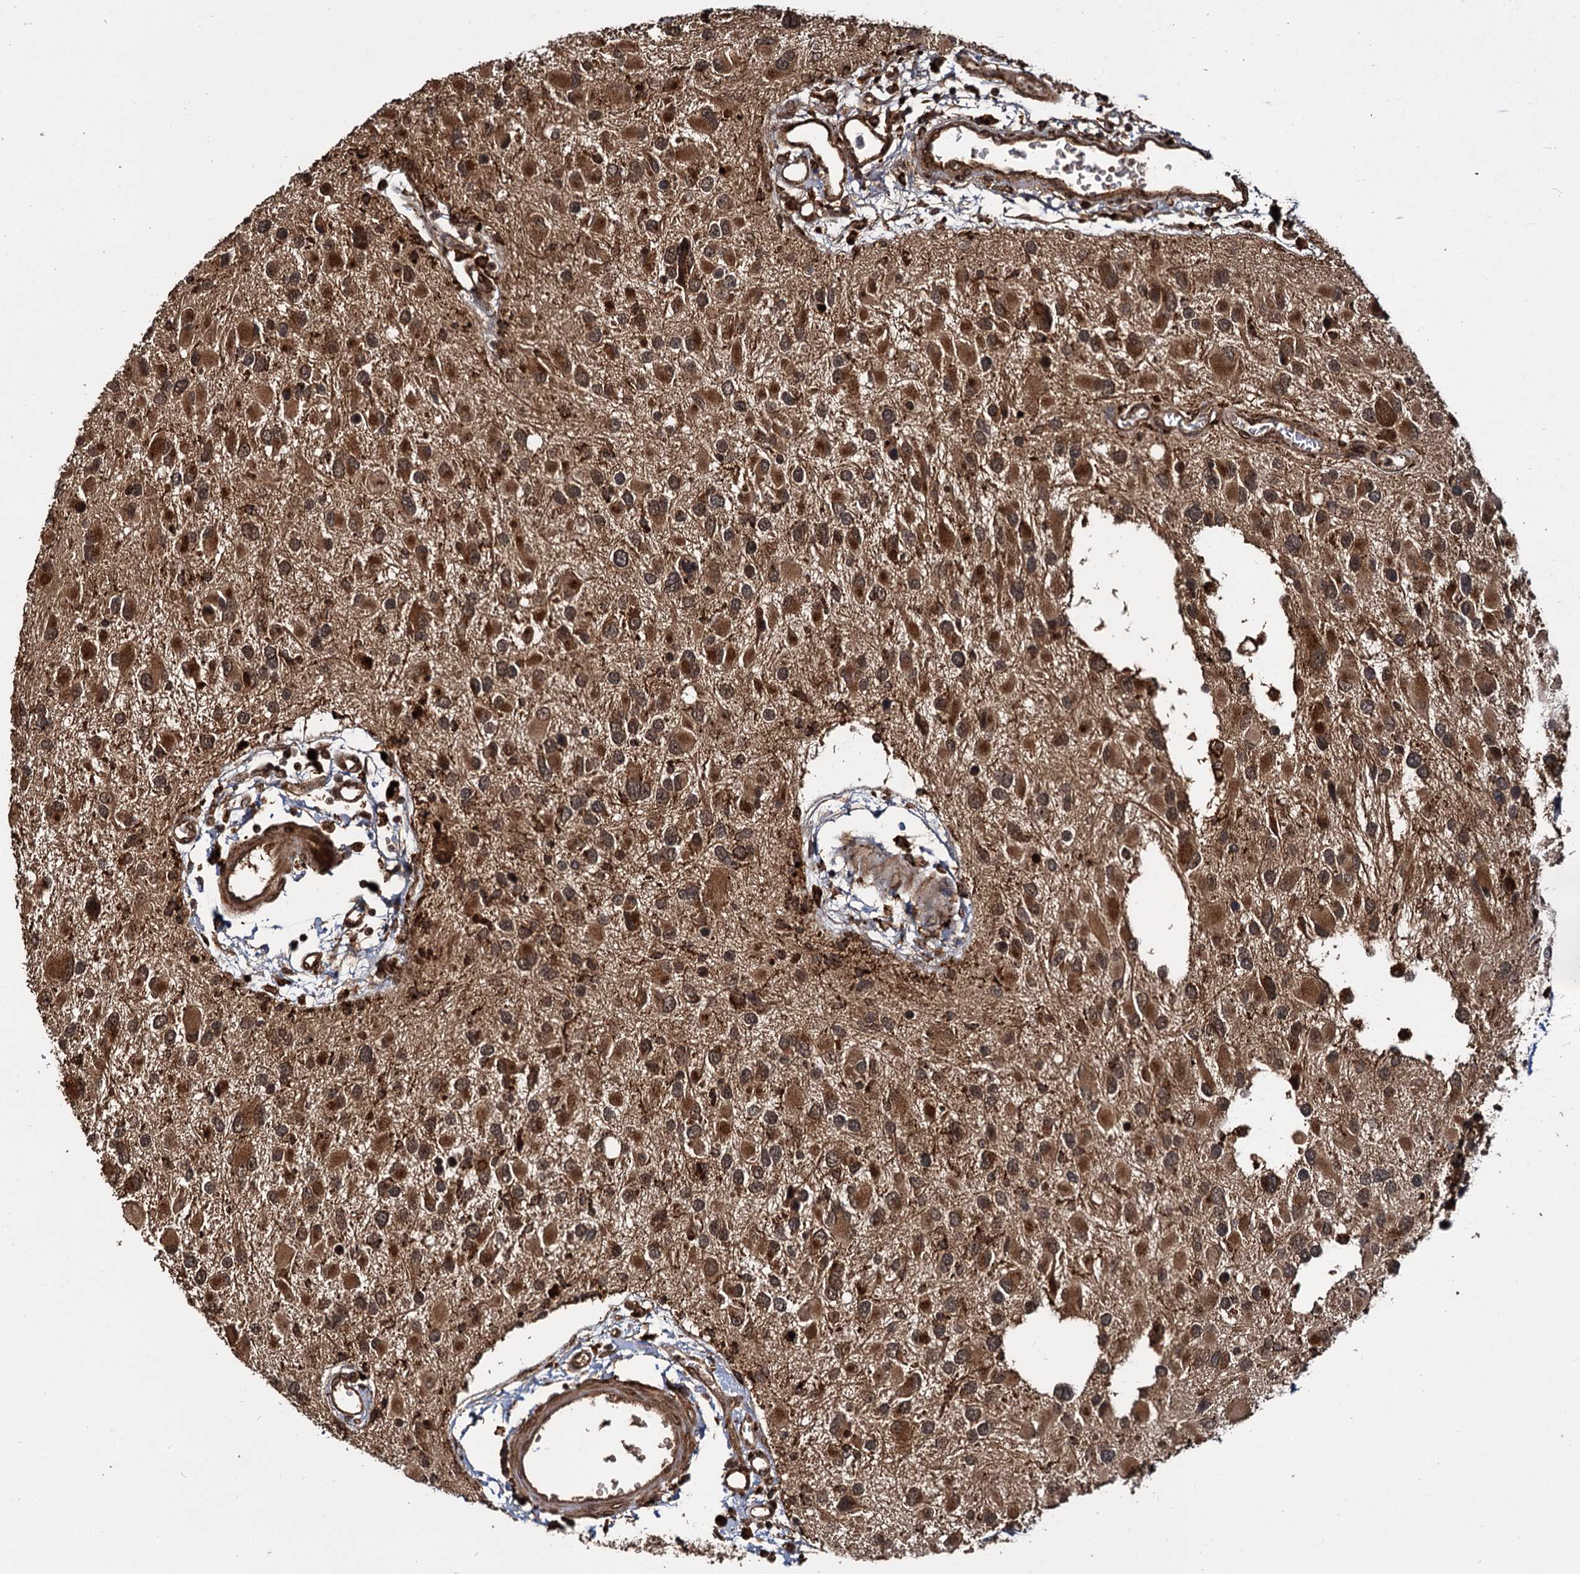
{"staining": {"intensity": "moderate", "quantity": ">75%", "location": "cytoplasmic/membranous,nuclear"}, "tissue": "glioma", "cell_type": "Tumor cells", "image_type": "cancer", "snomed": [{"axis": "morphology", "description": "Glioma, malignant, High grade"}, {"axis": "topography", "description": "Brain"}], "caption": "Glioma stained with DAB (3,3'-diaminobenzidine) immunohistochemistry (IHC) reveals medium levels of moderate cytoplasmic/membranous and nuclear staining in approximately >75% of tumor cells.", "gene": "CEP192", "patient": {"sex": "male", "age": 53}}